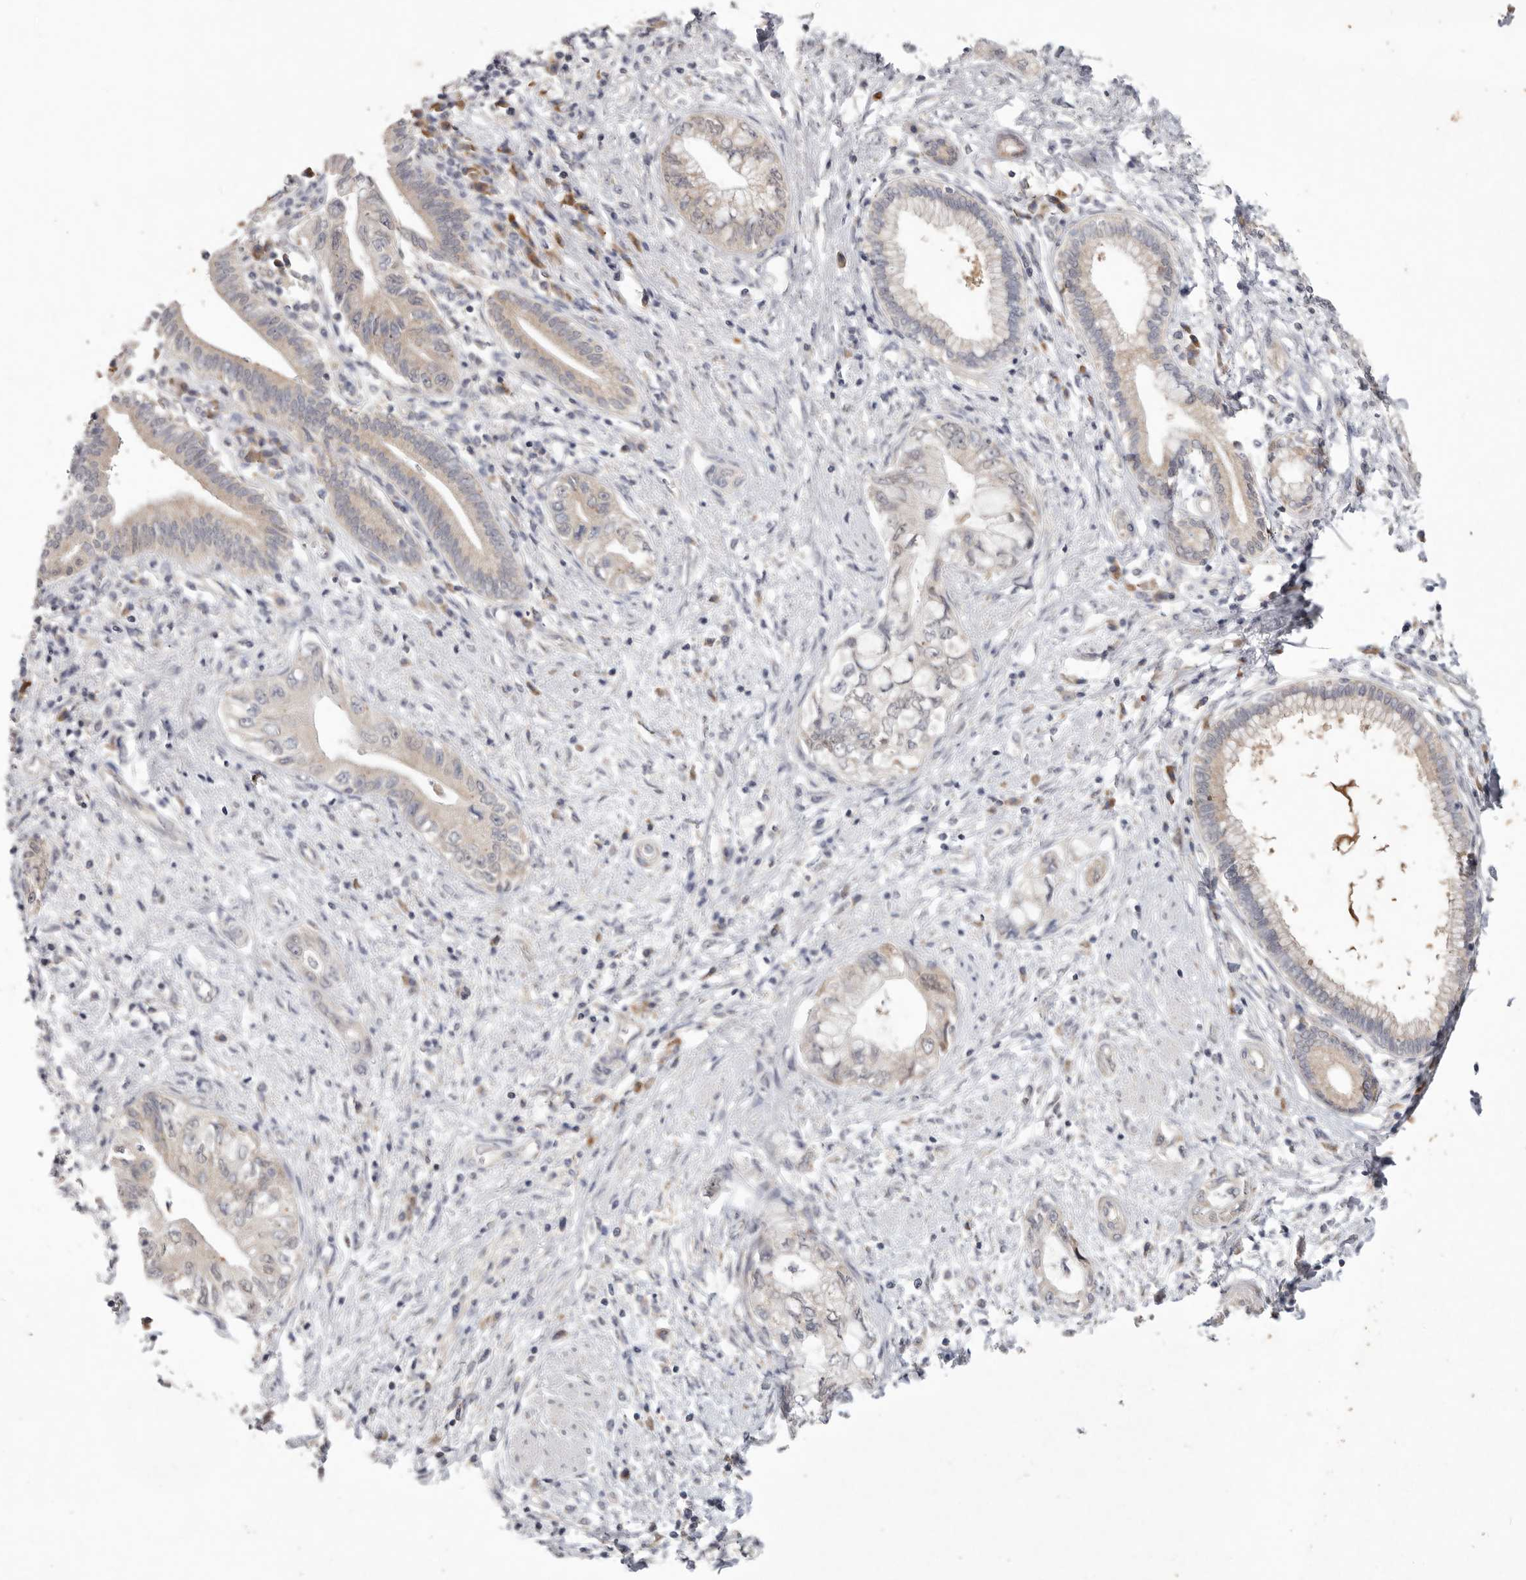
{"staining": {"intensity": "weak", "quantity": "<25%", "location": "cytoplasmic/membranous"}, "tissue": "pancreatic cancer", "cell_type": "Tumor cells", "image_type": "cancer", "snomed": [{"axis": "morphology", "description": "Adenocarcinoma, NOS"}, {"axis": "topography", "description": "Pancreas"}], "caption": "Pancreatic cancer stained for a protein using IHC demonstrates no staining tumor cells.", "gene": "WDR77", "patient": {"sex": "female", "age": 73}}